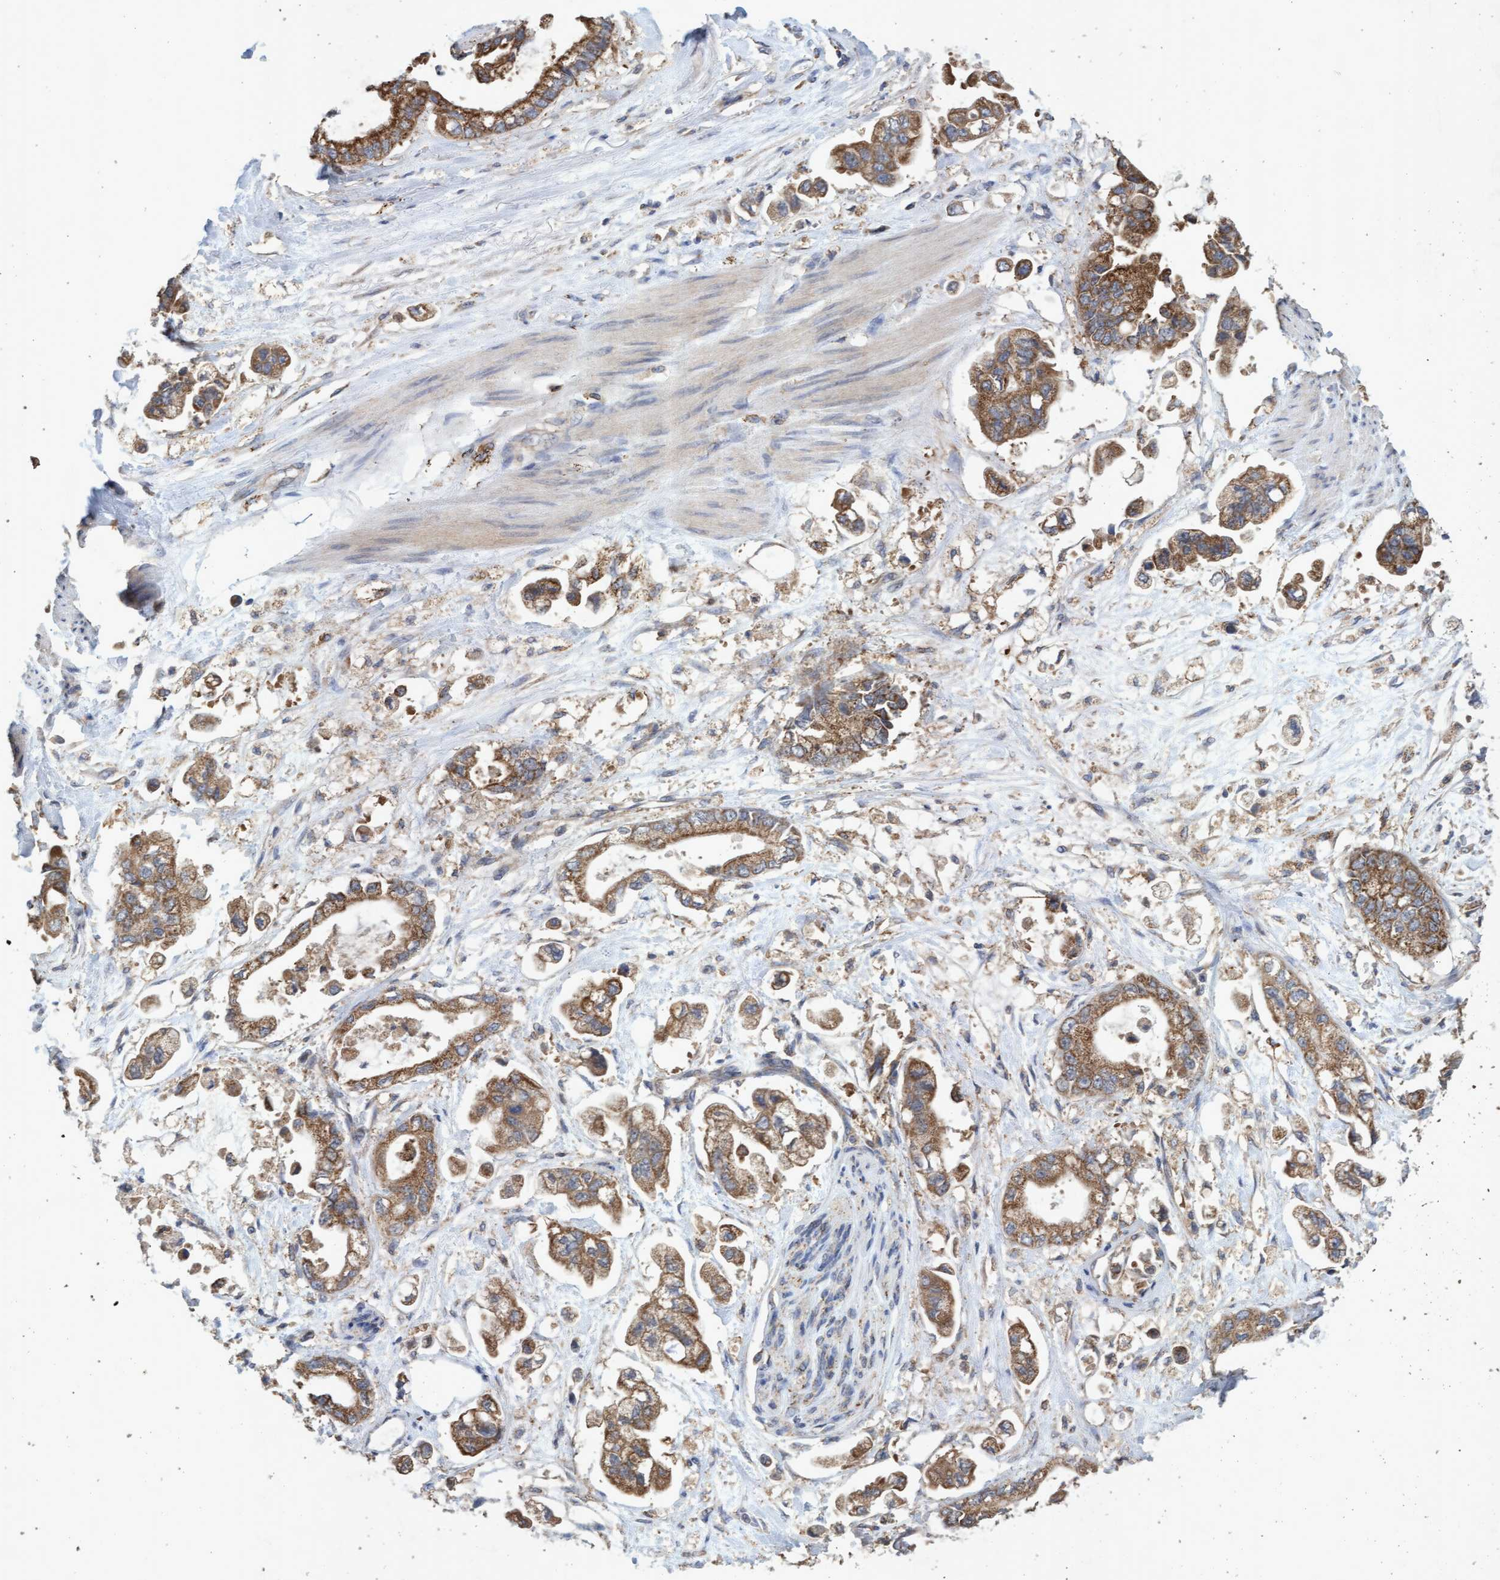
{"staining": {"intensity": "moderate", "quantity": ">75%", "location": "cytoplasmic/membranous"}, "tissue": "stomach cancer", "cell_type": "Tumor cells", "image_type": "cancer", "snomed": [{"axis": "morphology", "description": "Normal tissue, NOS"}, {"axis": "morphology", "description": "Adenocarcinoma, NOS"}, {"axis": "topography", "description": "Stomach"}], "caption": "Moderate cytoplasmic/membranous positivity for a protein is seen in approximately >75% of tumor cells of stomach cancer (adenocarcinoma) using immunohistochemistry.", "gene": "ATPAF2", "patient": {"sex": "male", "age": 62}}